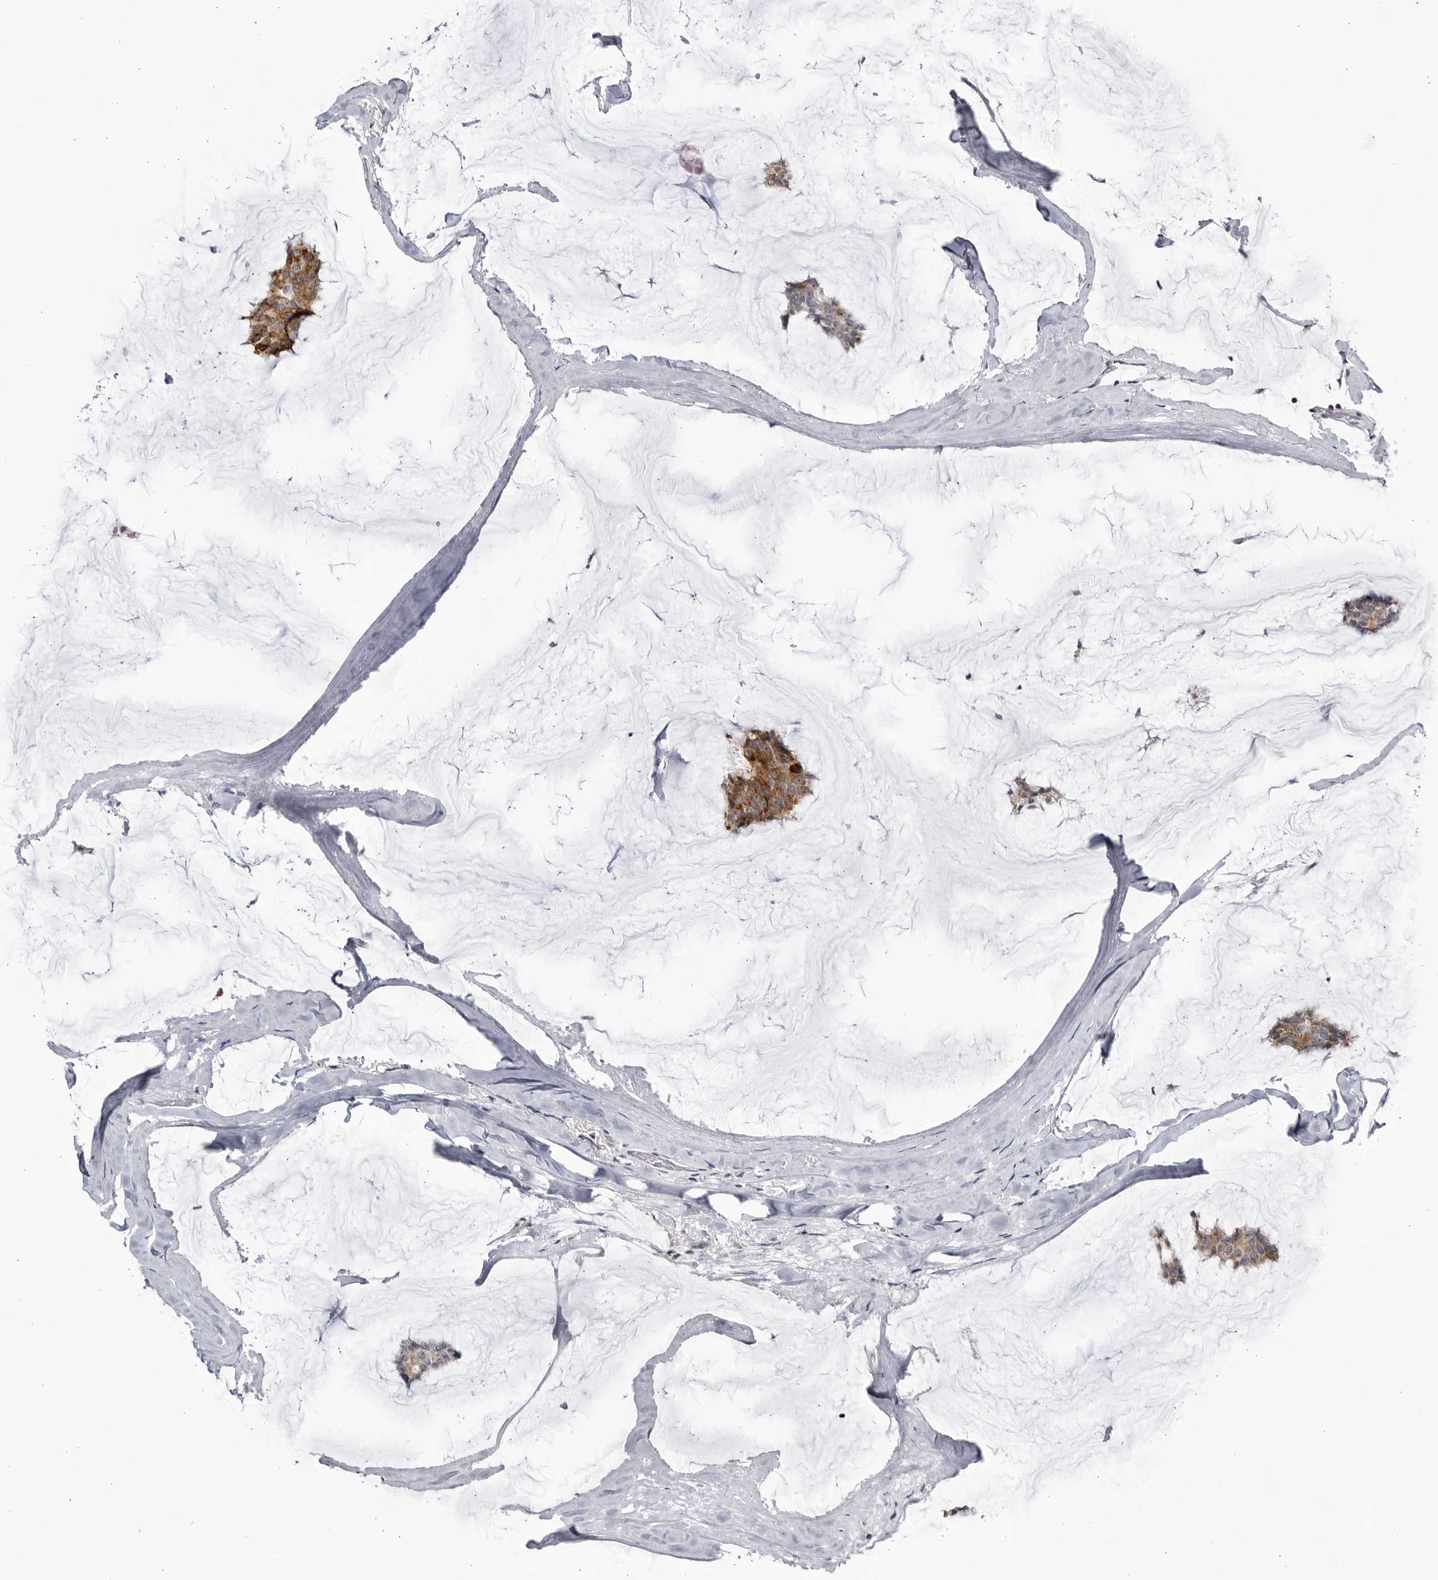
{"staining": {"intensity": "moderate", "quantity": ">75%", "location": "cytoplasmic/membranous"}, "tissue": "breast cancer", "cell_type": "Tumor cells", "image_type": "cancer", "snomed": [{"axis": "morphology", "description": "Duct carcinoma"}, {"axis": "topography", "description": "Breast"}], "caption": "Human infiltrating ductal carcinoma (breast) stained with a brown dye exhibits moderate cytoplasmic/membranous positive staining in approximately >75% of tumor cells.", "gene": "CNBD1", "patient": {"sex": "female", "age": 93}}